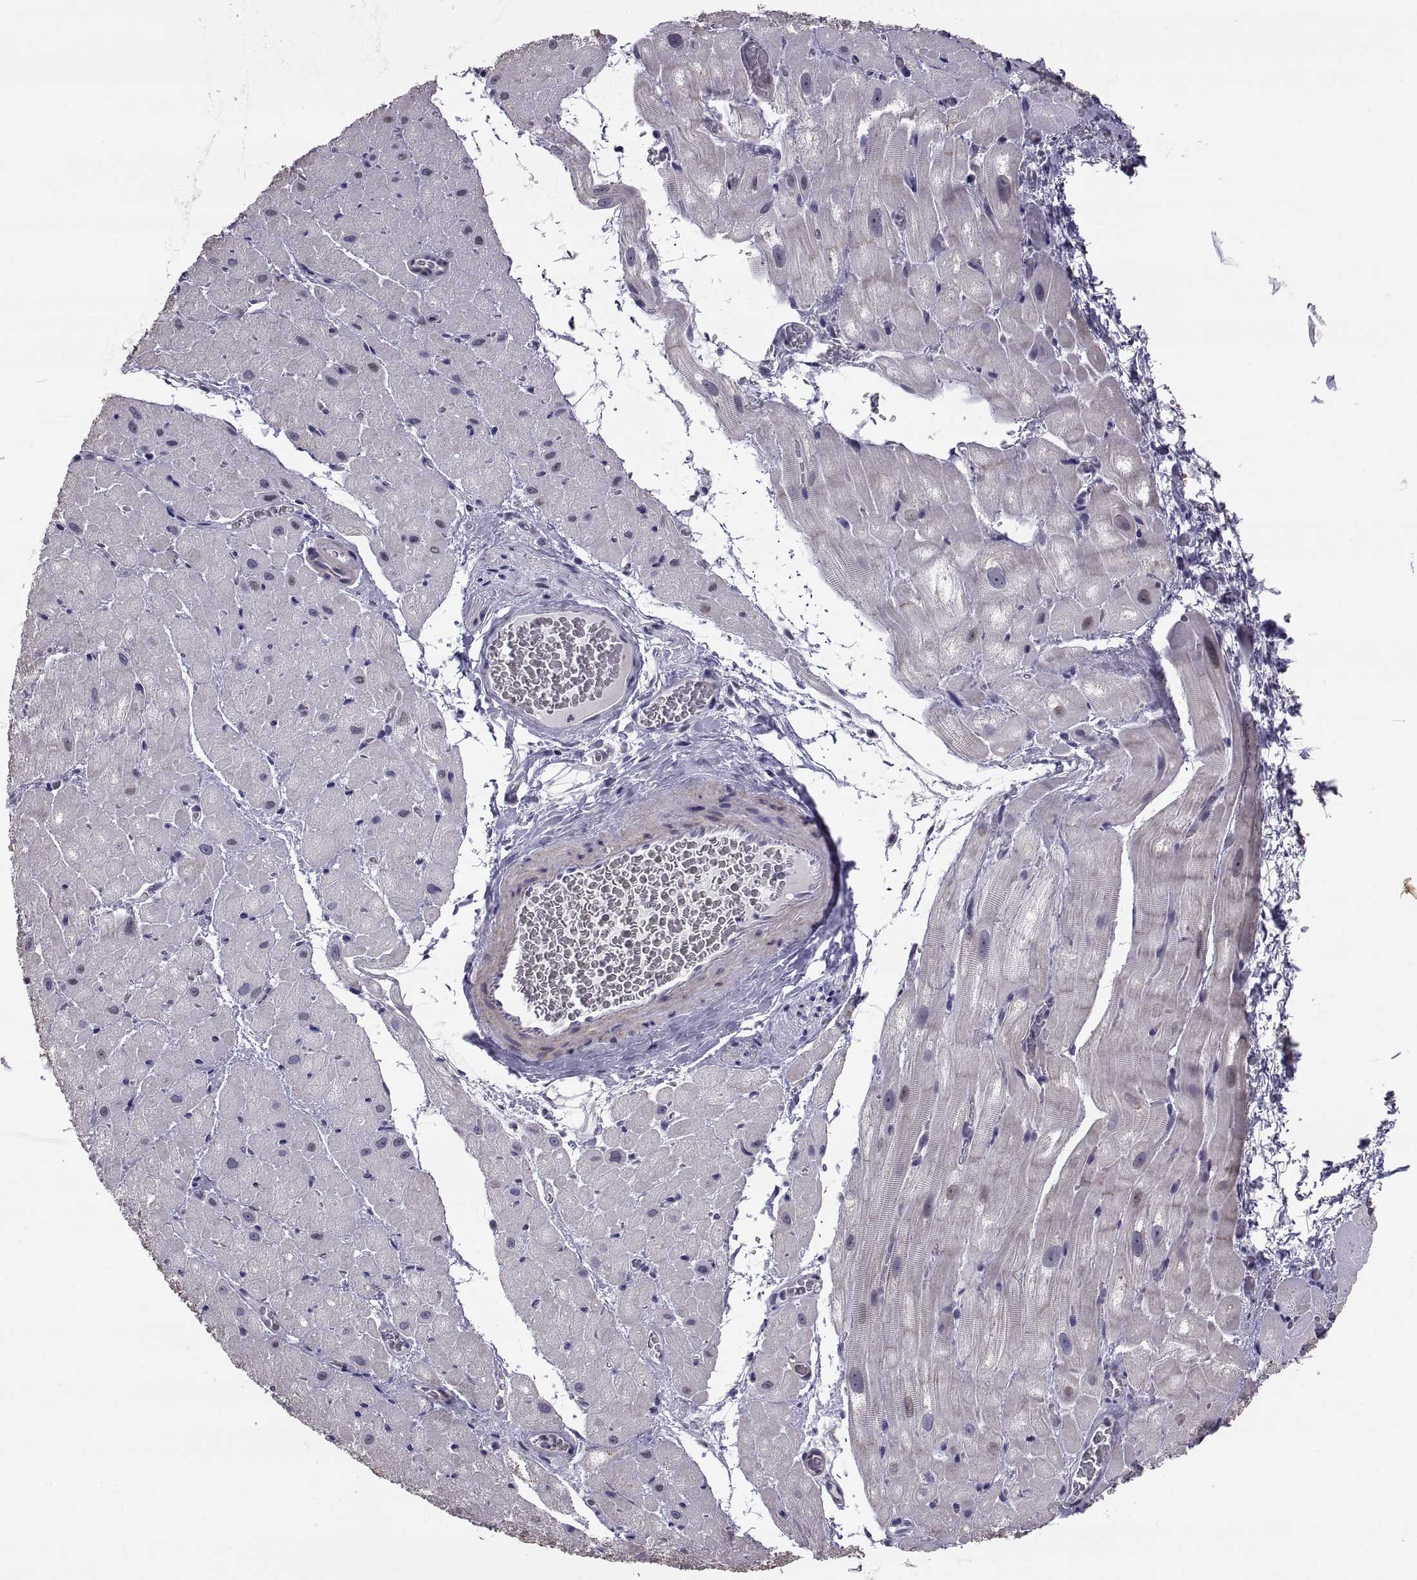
{"staining": {"intensity": "negative", "quantity": "none", "location": "none"}, "tissue": "heart muscle", "cell_type": "Cardiomyocytes", "image_type": "normal", "snomed": [{"axis": "morphology", "description": "Normal tissue, NOS"}, {"axis": "topography", "description": "Heart"}], "caption": "DAB immunohistochemical staining of unremarkable heart muscle displays no significant staining in cardiomyocytes.", "gene": "ANO1", "patient": {"sex": "male", "age": 61}}